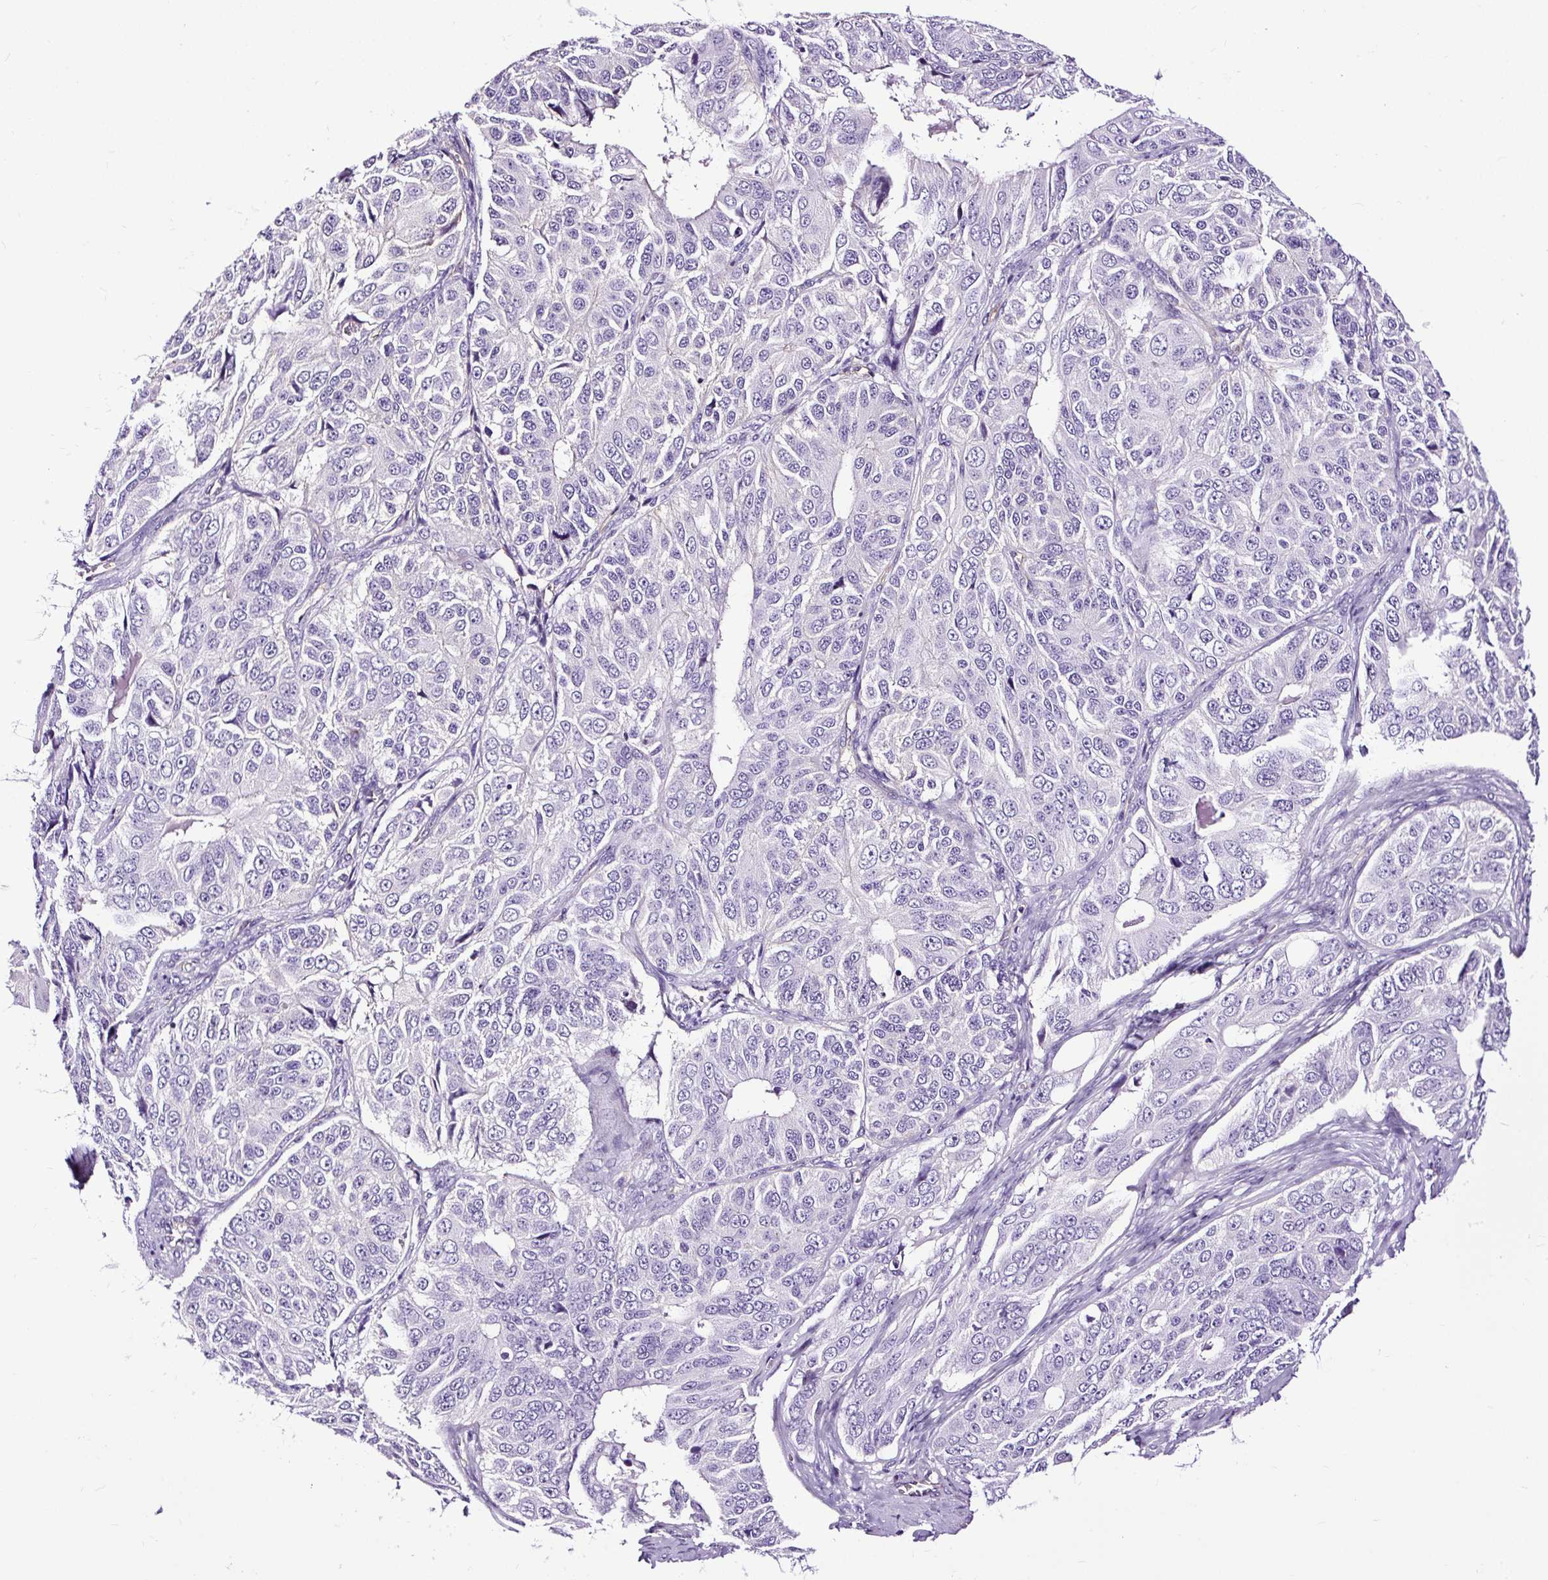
{"staining": {"intensity": "negative", "quantity": "none", "location": "none"}, "tissue": "ovarian cancer", "cell_type": "Tumor cells", "image_type": "cancer", "snomed": [{"axis": "morphology", "description": "Carcinoma, endometroid"}, {"axis": "topography", "description": "Ovary"}], "caption": "Immunohistochemistry micrograph of ovarian cancer stained for a protein (brown), which exhibits no positivity in tumor cells.", "gene": "SLC7A8", "patient": {"sex": "female", "age": 51}}